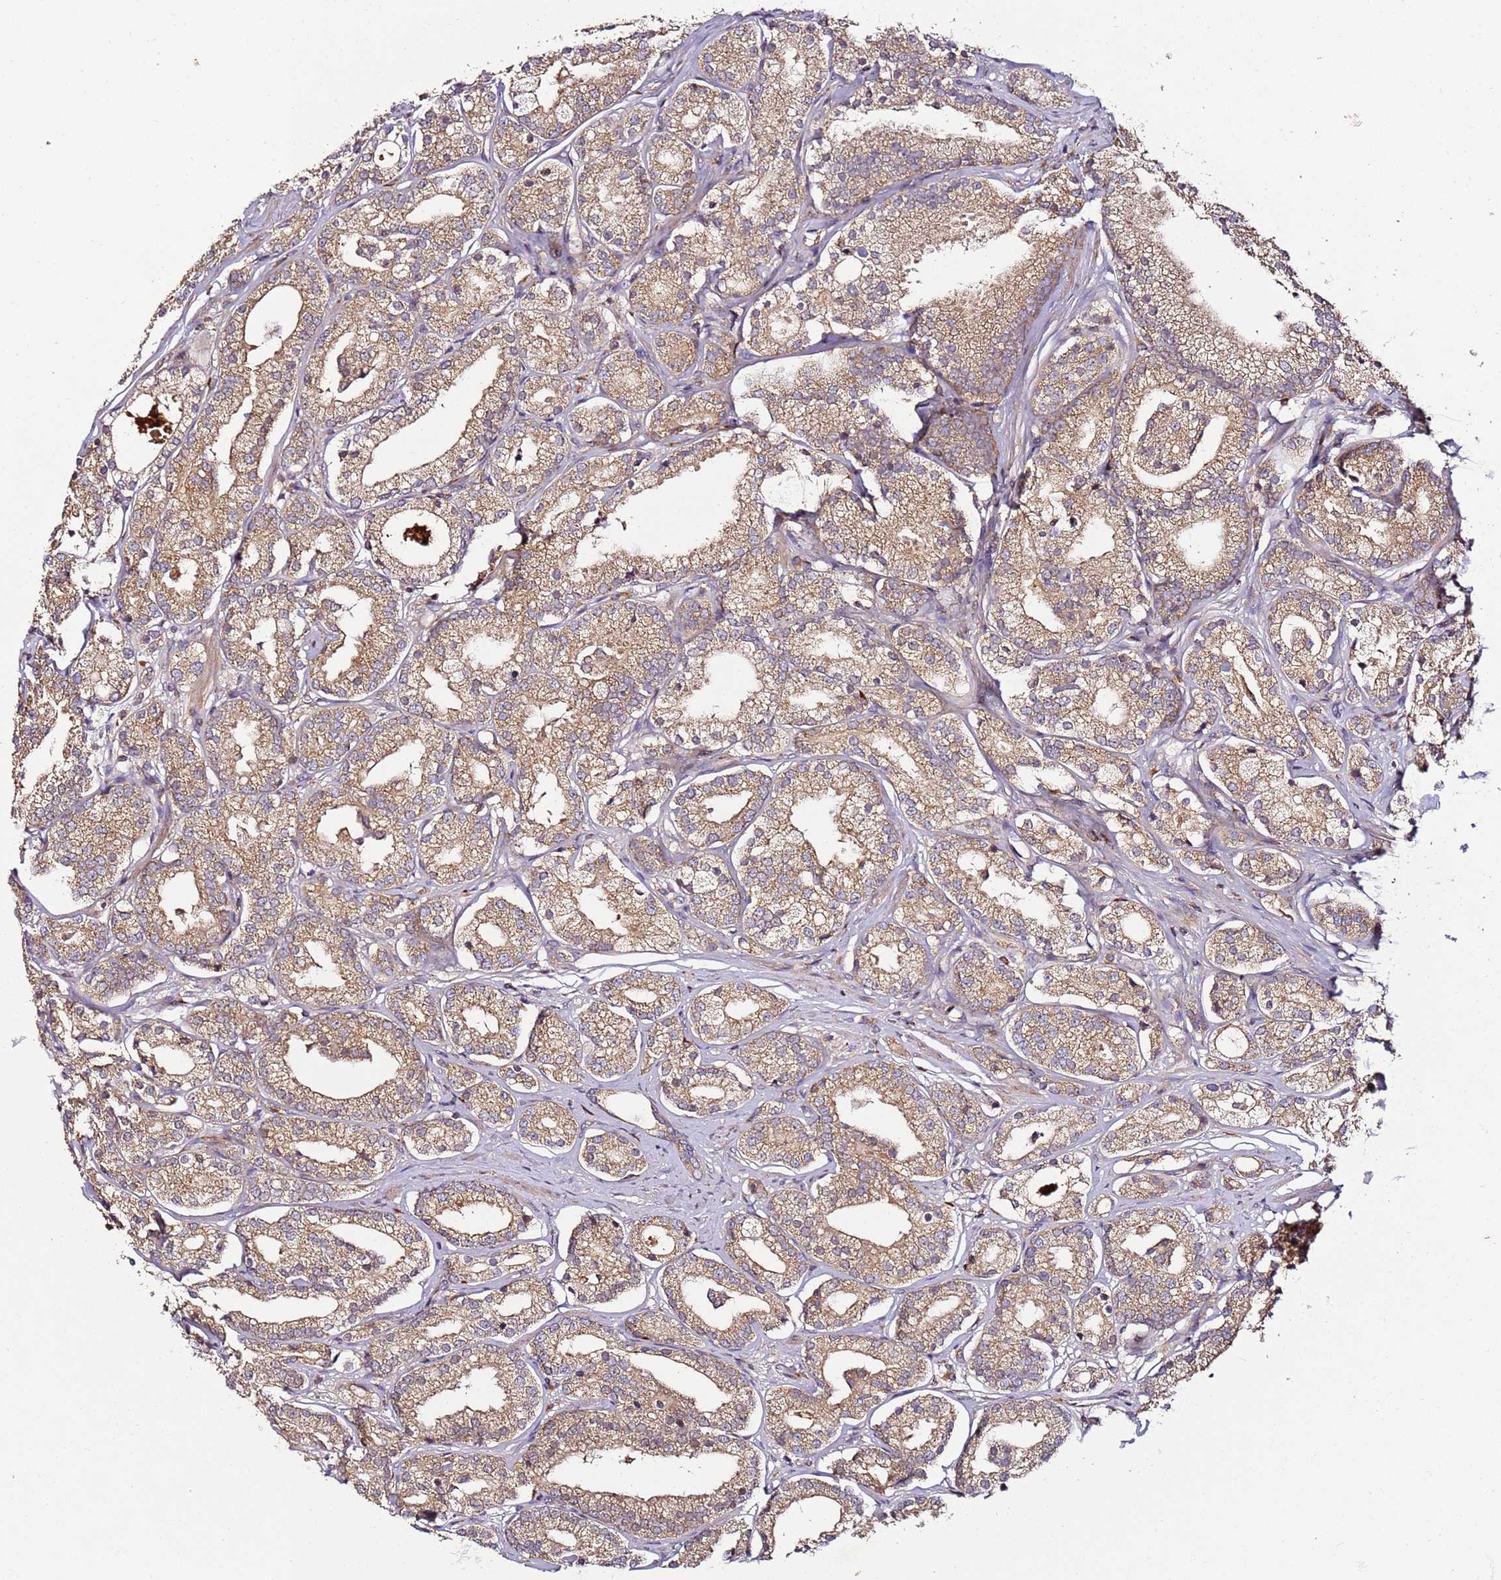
{"staining": {"intensity": "moderate", "quantity": ">75%", "location": "cytoplasmic/membranous"}, "tissue": "prostate cancer", "cell_type": "Tumor cells", "image_type": "cancer", "snomed": [{"axis": "morphology", "description": "Adenocarcinoma, High grade"}, {"axis": "topography", "description": "Prostate"}], "caption": "Immunohistochemistry (IHC) of prostate cancer shows medium levels of moderate cytoplasmic/membranous positivity in approximately >75% of tumor cells.", "gene": "KRTAP21-3", "patient": {"sex": "male", "age": 69}}